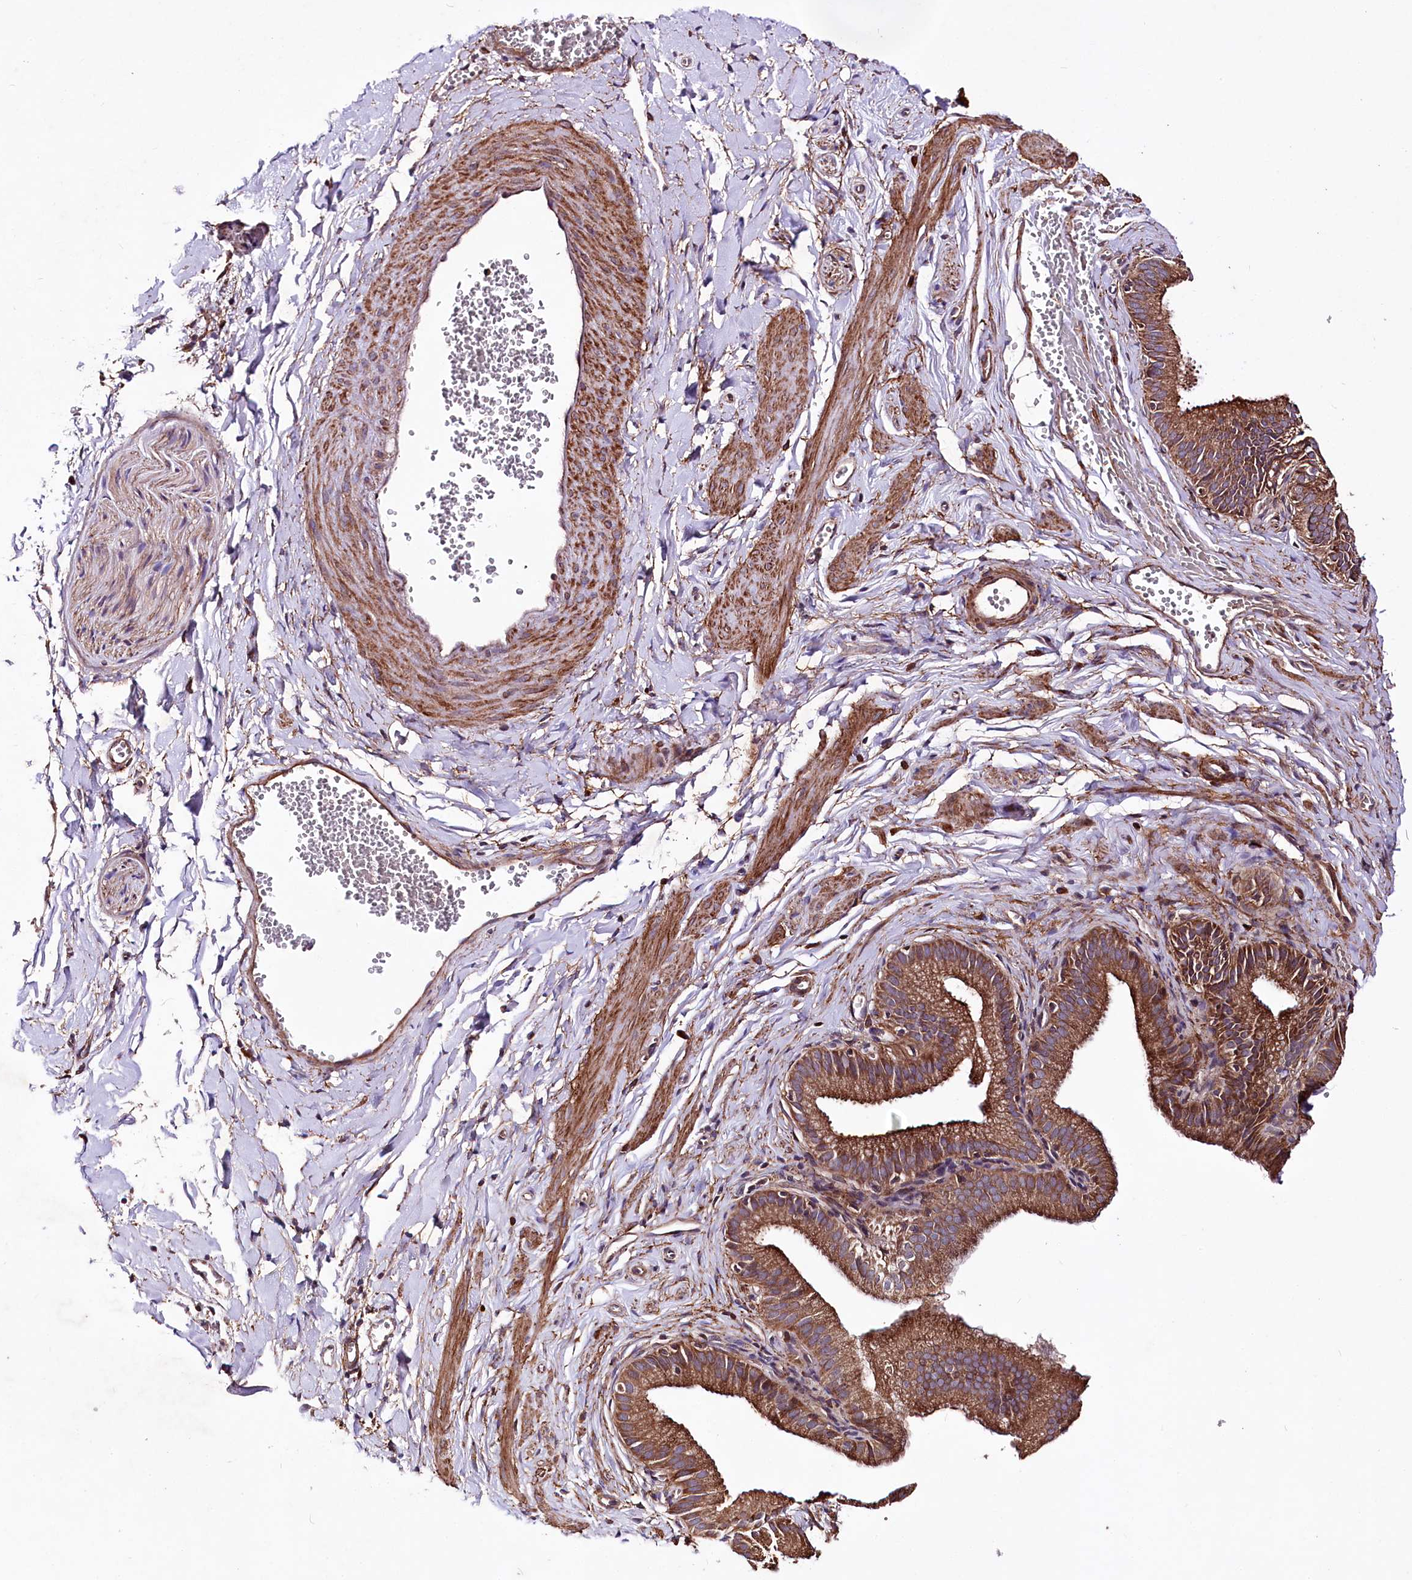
{"staining": {"intensity": "moderate", "quantity": ">75%", "location": "cytoplasmic/membranous"}, "tissue": "adipose tissue", "cell_type": "Adipocytes", "image_type": "normal", "snomed": [{"axis": "morphology", "description": "Normal tissue, NOS"}, {"axis": "topography", "description": "Gallbladder"}, {"axis": "topography", "description": "Peripheral nerve tissue"}], "caption": "This histopathology image reveals IHC staining of unremarkable human adipose tissue, with medium moderate cytoplasmic/membranous positivity in approximately >75% of adipocytes.", "gene": "WWC1", "patient": {"sex": "male", "age": 38}}